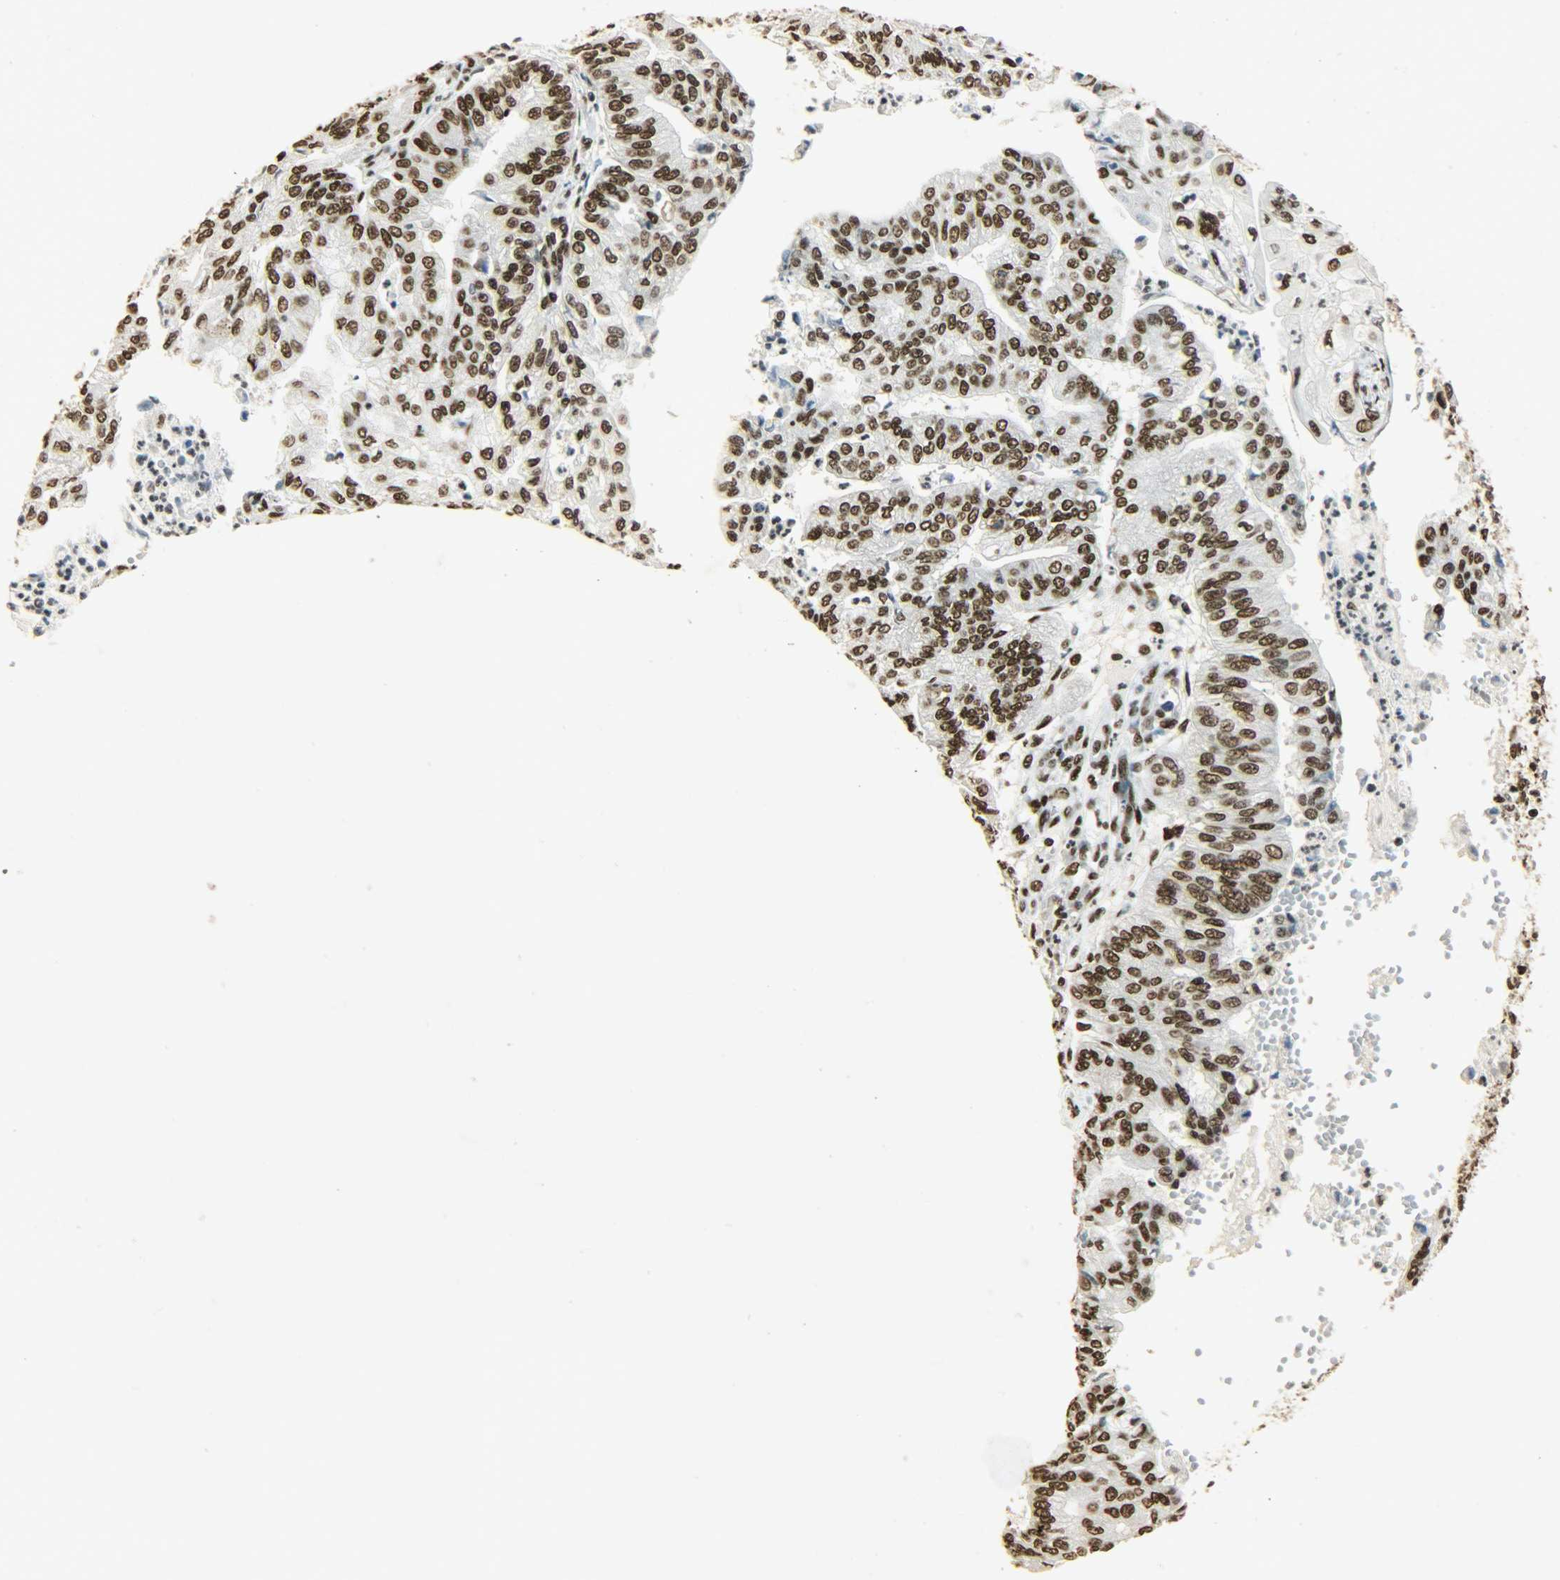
{"staining": {"intensity": "strong", "quantity": ">75%", "location": "nuclear"}, "tissue": "endometrial cancer", "cell_type": "Tumor cells", "image_type": "cancer", "snomed": [{"axis": "morphology", "description": "Adenocarcinoma, NOS"}, {"axis": "topography", "description": "Endometrium"}], "caption": "Immunohistochemistry (DAB) staining of endometrial cancer shows strong nuclear protein staining in about >75% of tumor cells.", "gene": "KHDRBS1", "patient": {"sex": "female", "age": 59}}